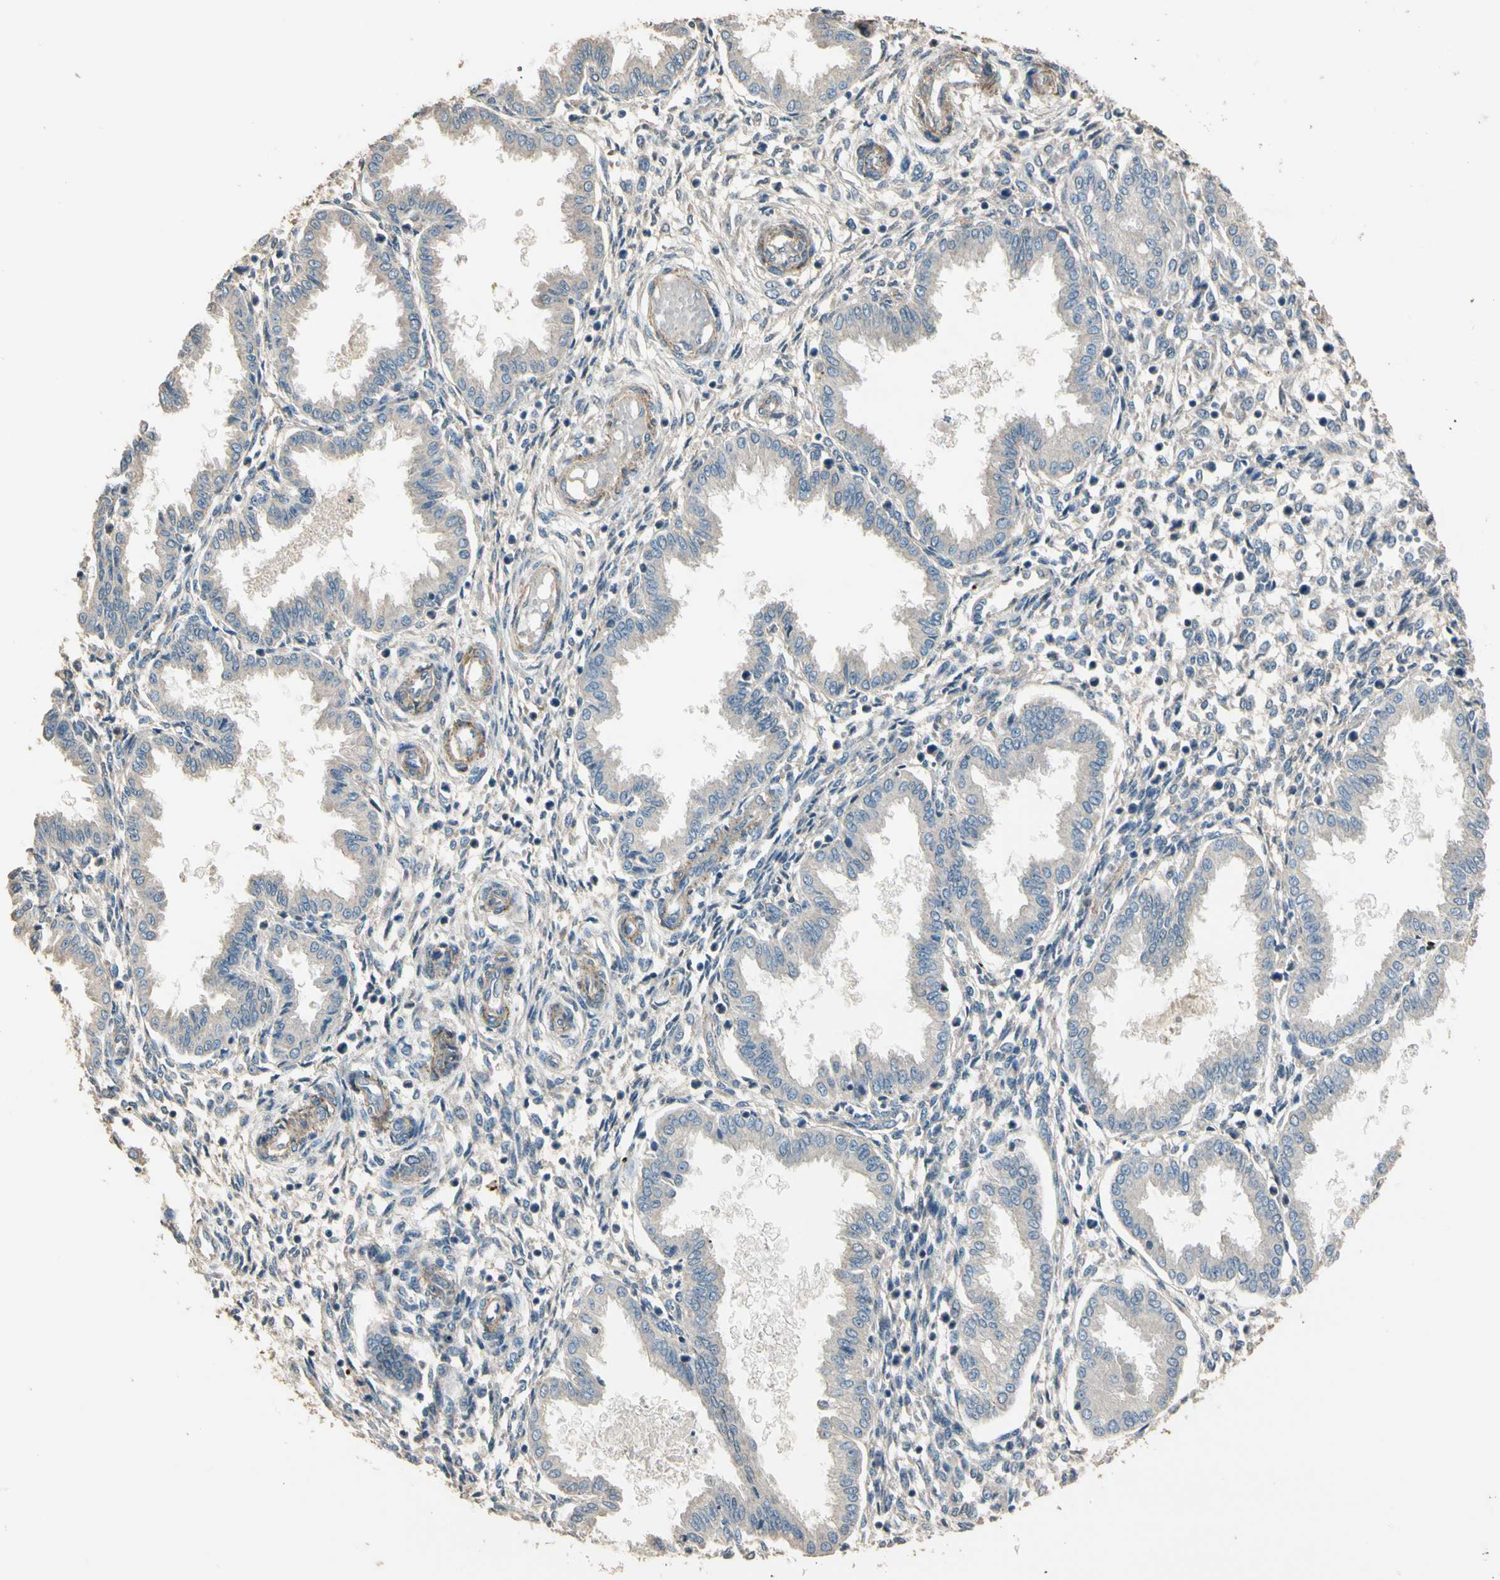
{"staining": {"intensity": "weak", "quantity": ">75%", "location": "cytoplasmic/membranous"}, "tissue": "endometrium", "cell_type": "Cells in endometrial stroma", "image_type": "normal", "snomed": [{"axis": "morphology", "description": "Normal tissue, NOS"}, {"axis": "topography", "description": "Endometrium"}], "caption": "DAB (3,3'-diaminobenzidine) immunohistochemical staining of unremarkable endometrium exhibits weak cytoplasmic/membranous protein staining in approximately >75% of cells in endometrial stroma.", "gene": "CDH6", "patient": {"sex": "female", "age": 33}}